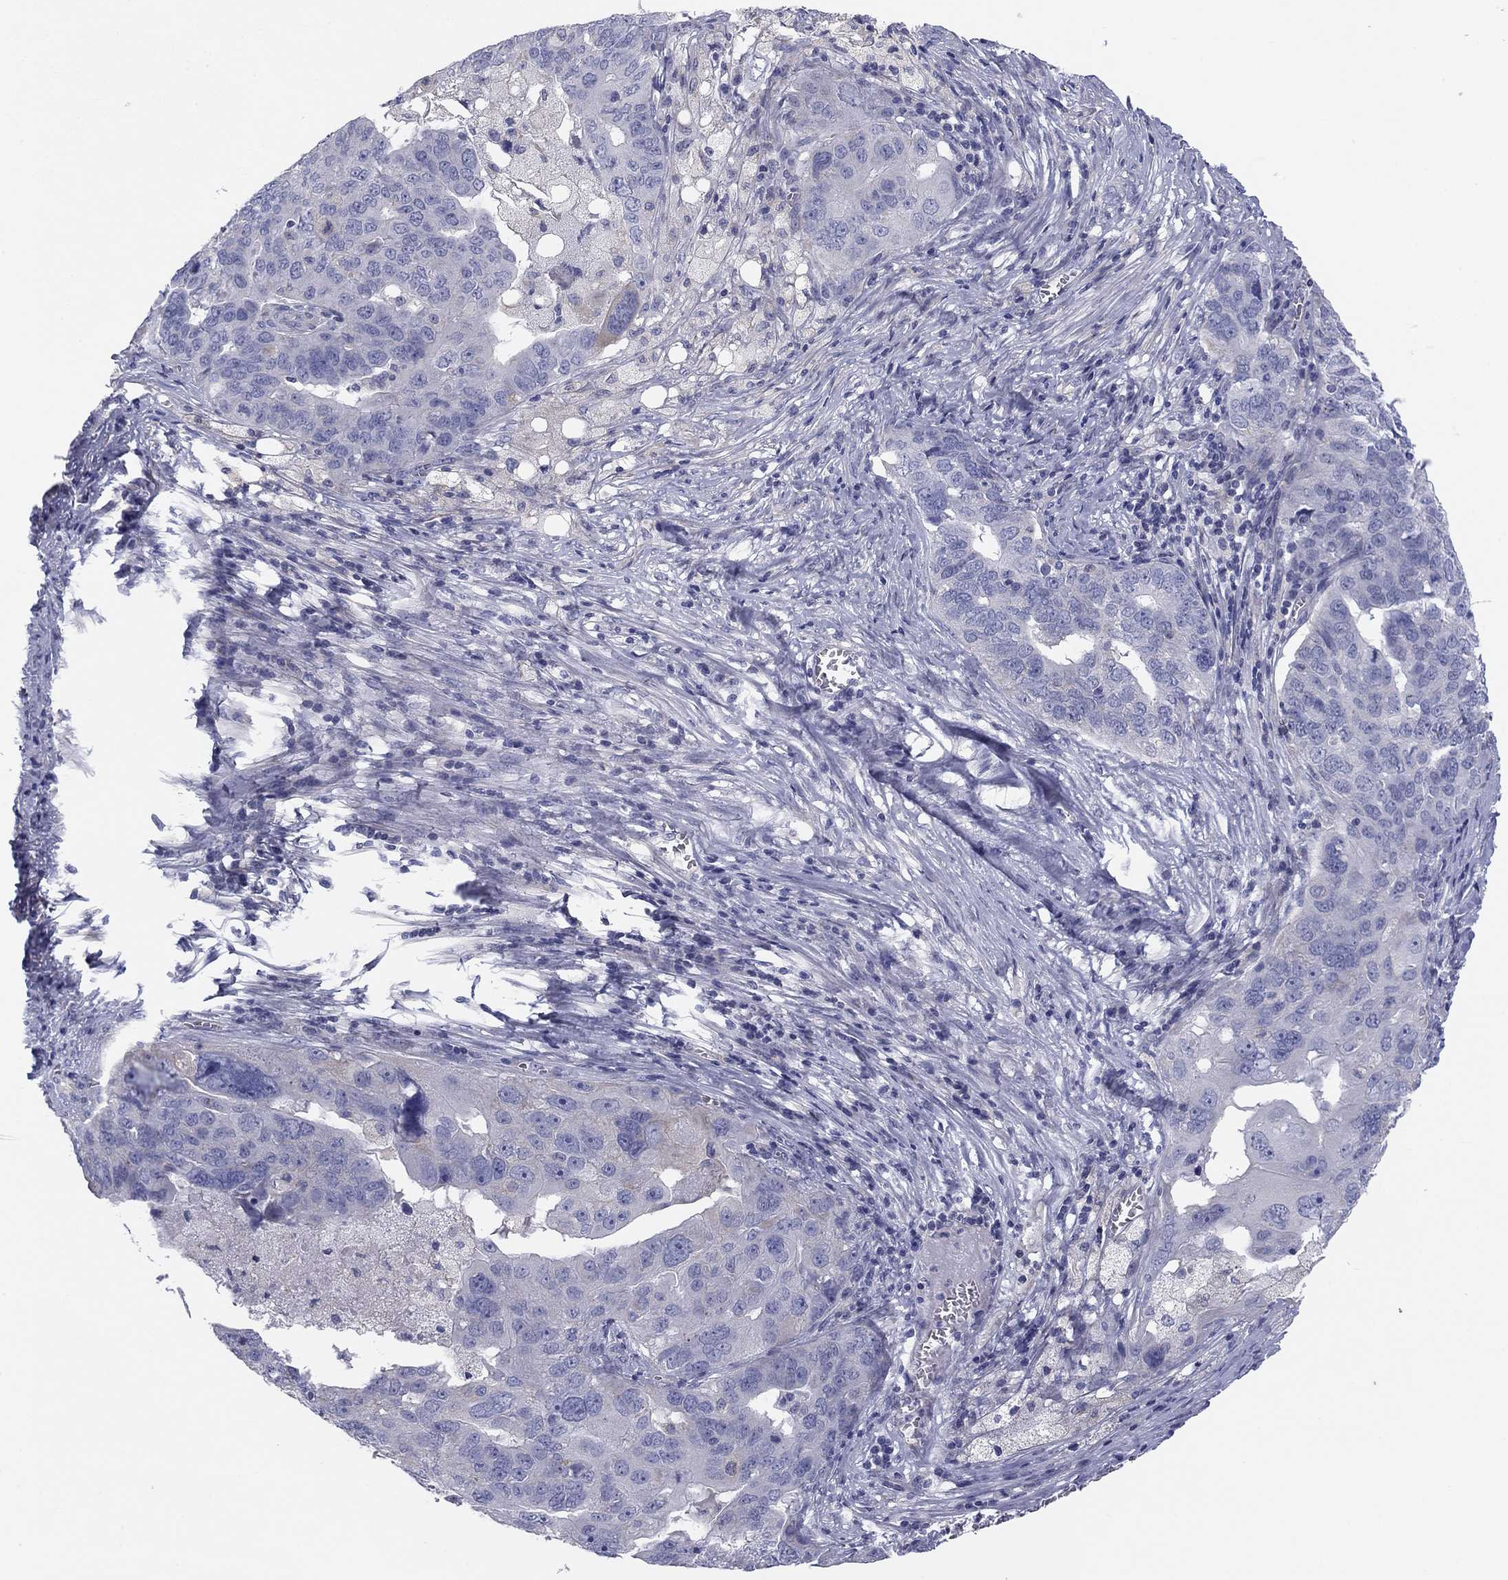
{"staining": {"intensity": "weak", "quantity": "<25%", "location": "cytoplasmic/membranous"}, "tissue": "ovarian cancer", "cell_type": "Tumor cells", "image_type": "cancer", "snomed": [{"axis": "morphology", "description": "Carcinoma, endometroid"}, {"axis": "topography", "description": "Soft tissue"}, {"axis": "topography", "description": "Ovary"}], "caption": "Endometroid carcinoma (ovarian) stained for a protein using immunohistochemistry (IHC) exhibits no expression tumor cells.", "gene": "SEPTIN3", "patient": {"sex": "female", "age": 52}}